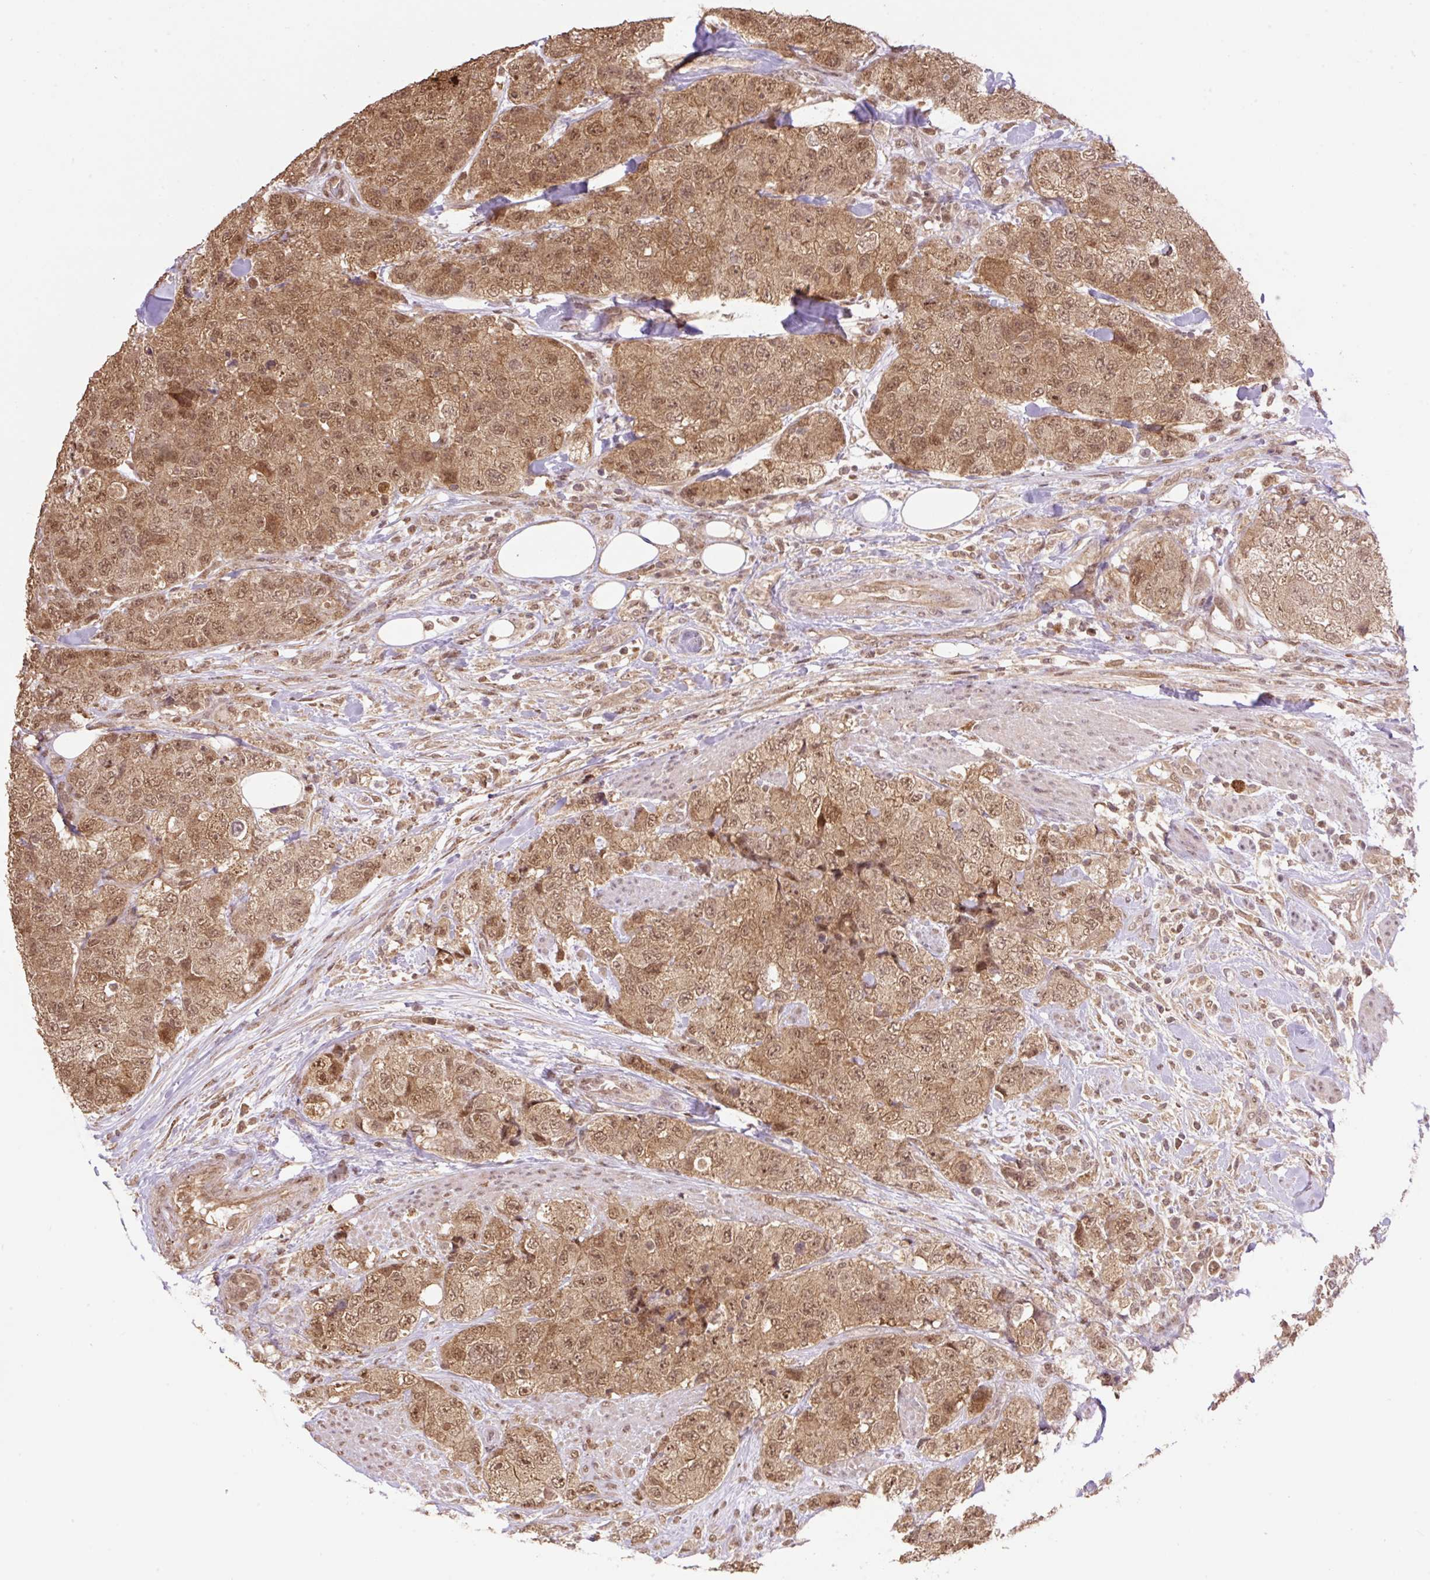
{"staining": {"intensity": "moderate", "quantity": ">75%", "location": "cytoplasmic/membranous,nuclear"}, "tissue": "urothelial cancer", "cell_type": "Tumor cells", "image_type": "cancer", "snomed": [{"axis": "morphology", "description": "Urothelial carcinoma, High grade"}, {"axis": "topography", "description": "Urinary bladder"}], "caption": "Approximately >75% of tumor cells in urothelial cancer exhibit moderate cytoplasmic/membranous and nuclear protein expression as visualized by brown immunohistochemical staining.", "gene": "VPS25", "patient": {"sex": "female", "age": 78}}